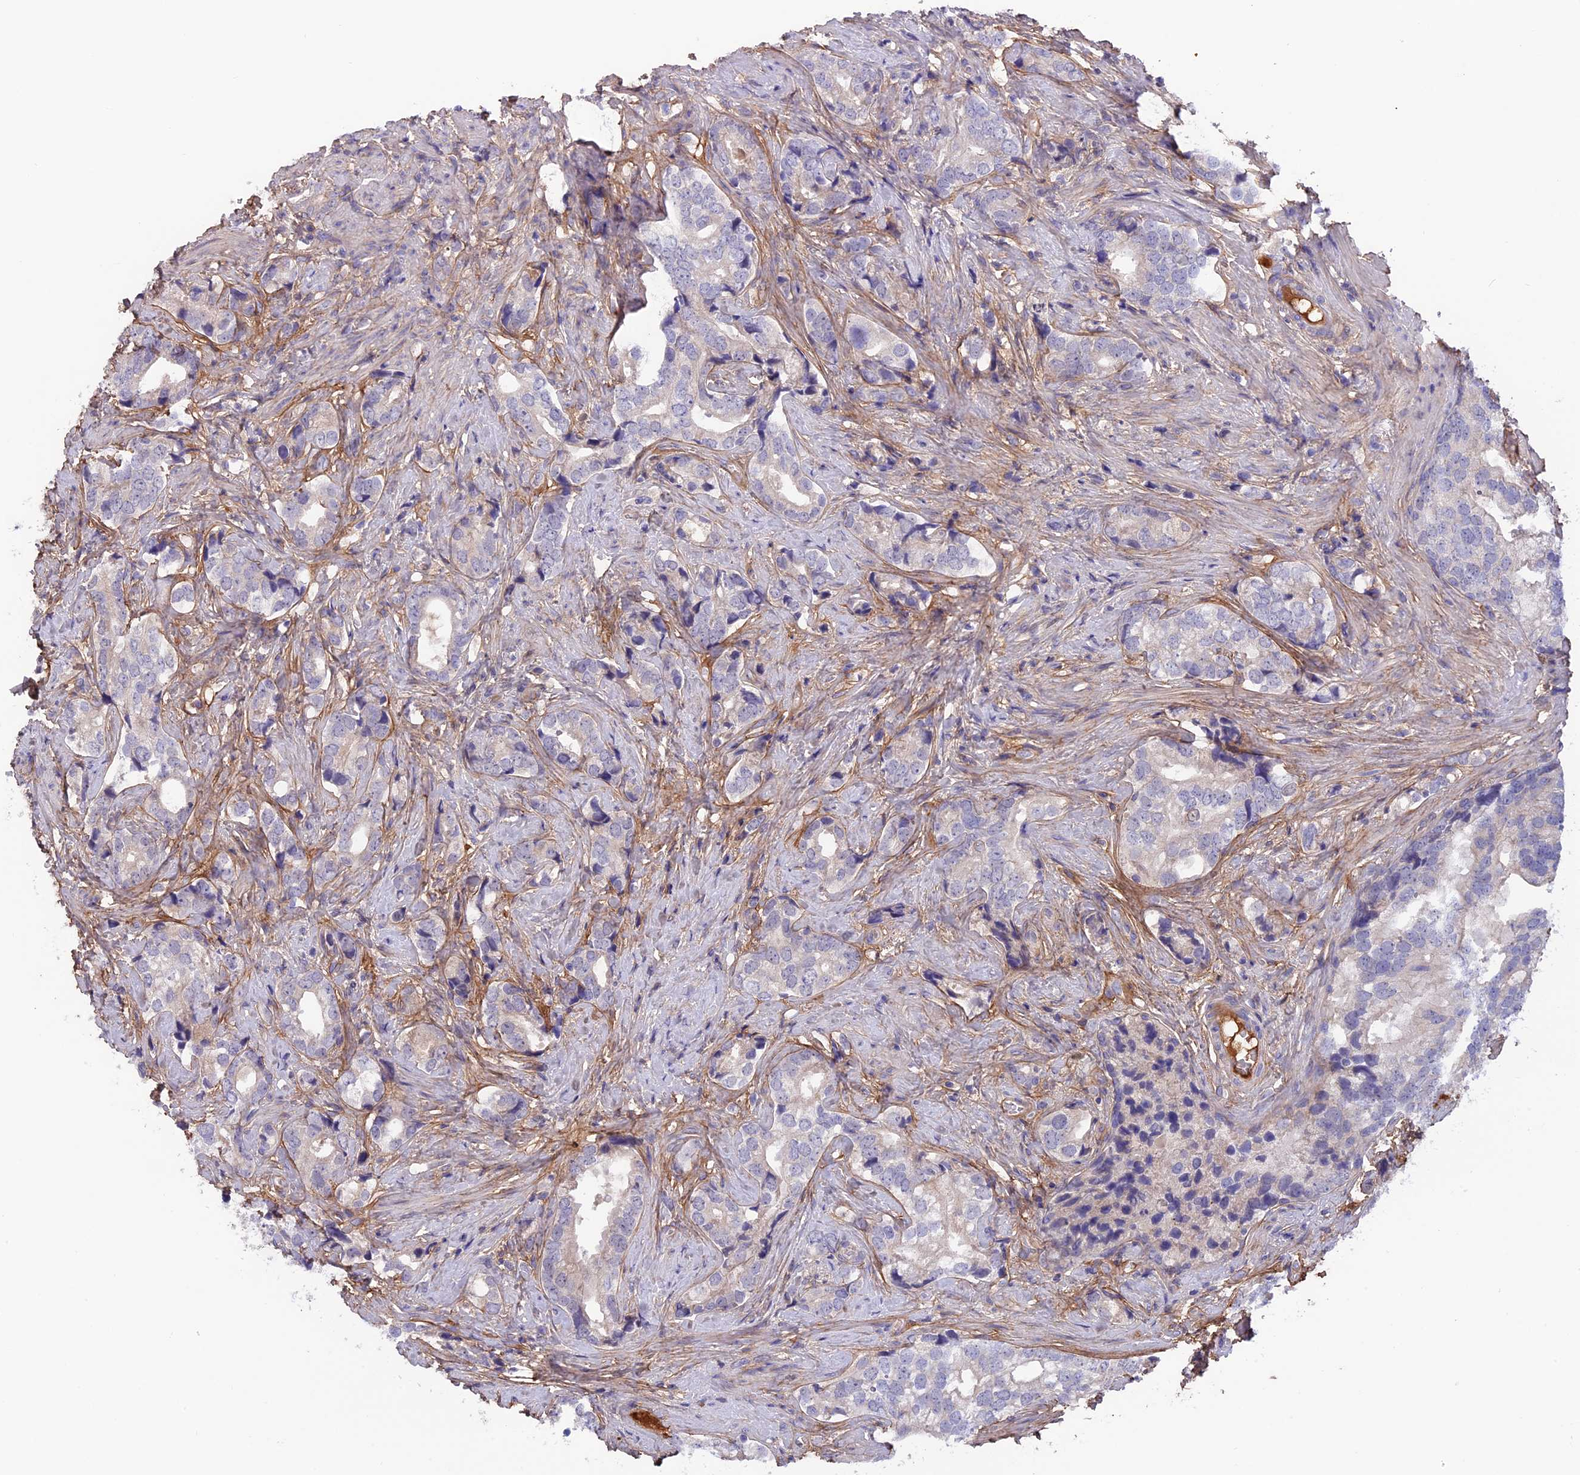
{"staining": {"intensity": "negative", "quantity": "none", "location": "none"}, "tissue": "prostate cancer", "cell_type": "Tumor cells", "image_type": "cancer", "snomed": [{"axis": "morphology", "description": "Adenocarcinoma, High grade"}, {"axis": "topography", "description": "Prostate"}], "caption": "Immunohistochemical staining of human prostate adenocarcinoma (high-grade) shows no significant positivity in tumor cells.", "gene": "COL4A3", "patient": {"sex": "male", "age": 75}}